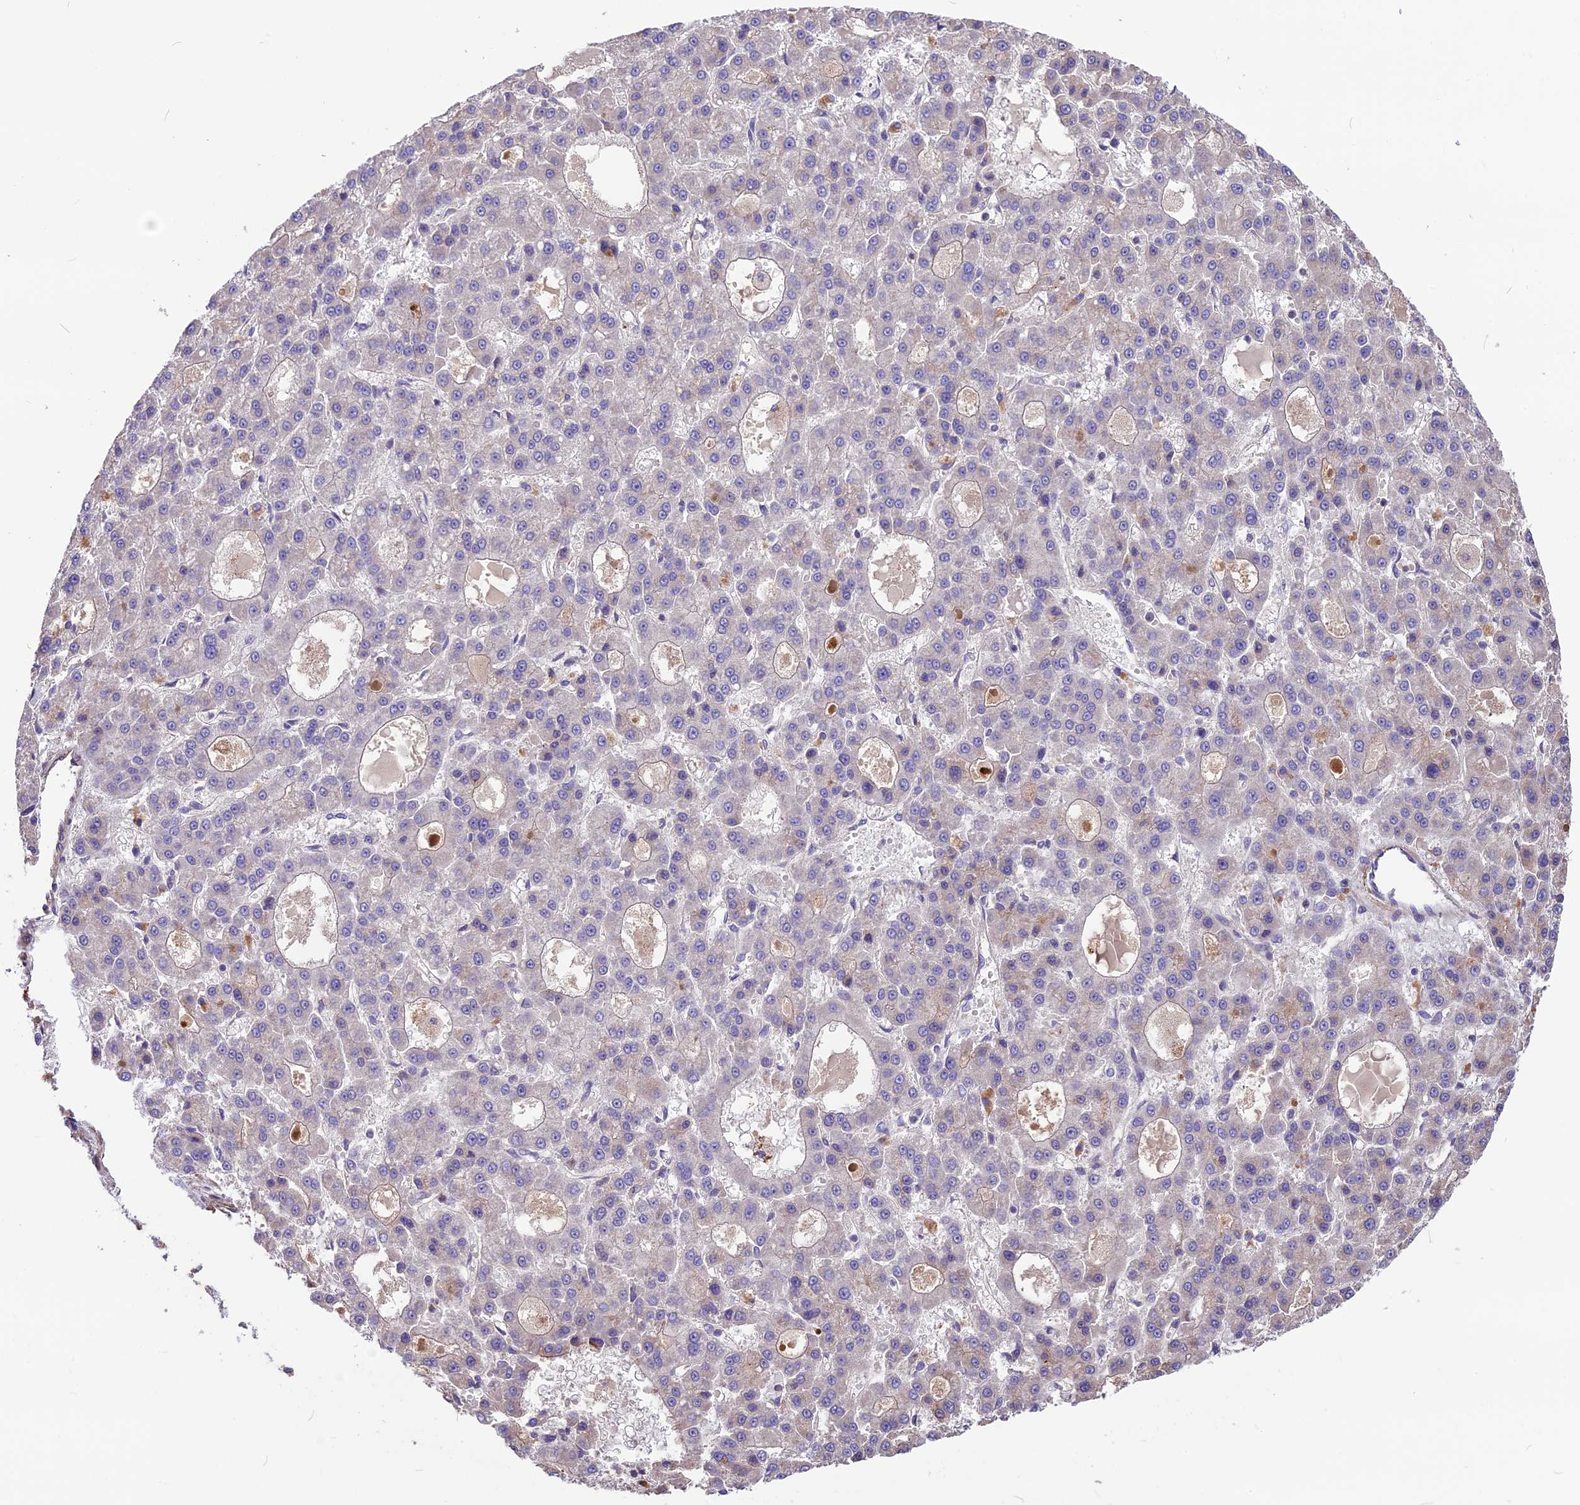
{"staining": {"intensity": "negative", "quantity": "none", "location": "none"}, "tissue": "liver cancer", "cell_type": "Tumor cells", "image_type": "cancer", "snomed": [{"axis": "morphology", "description": "Carcinoma, Hepatocellular, NOS"}, {"axis": "topography", "description": "Liver"}], "caption": "DAB (3,3'-diaminobenzidine) immunohistochemical staining of liver cancer (hepatocellular carcinoma) exhibits no significant positivity in tumor cells.", "gene": "ANO3", "patient": {"sex": "male", "age": 70}}